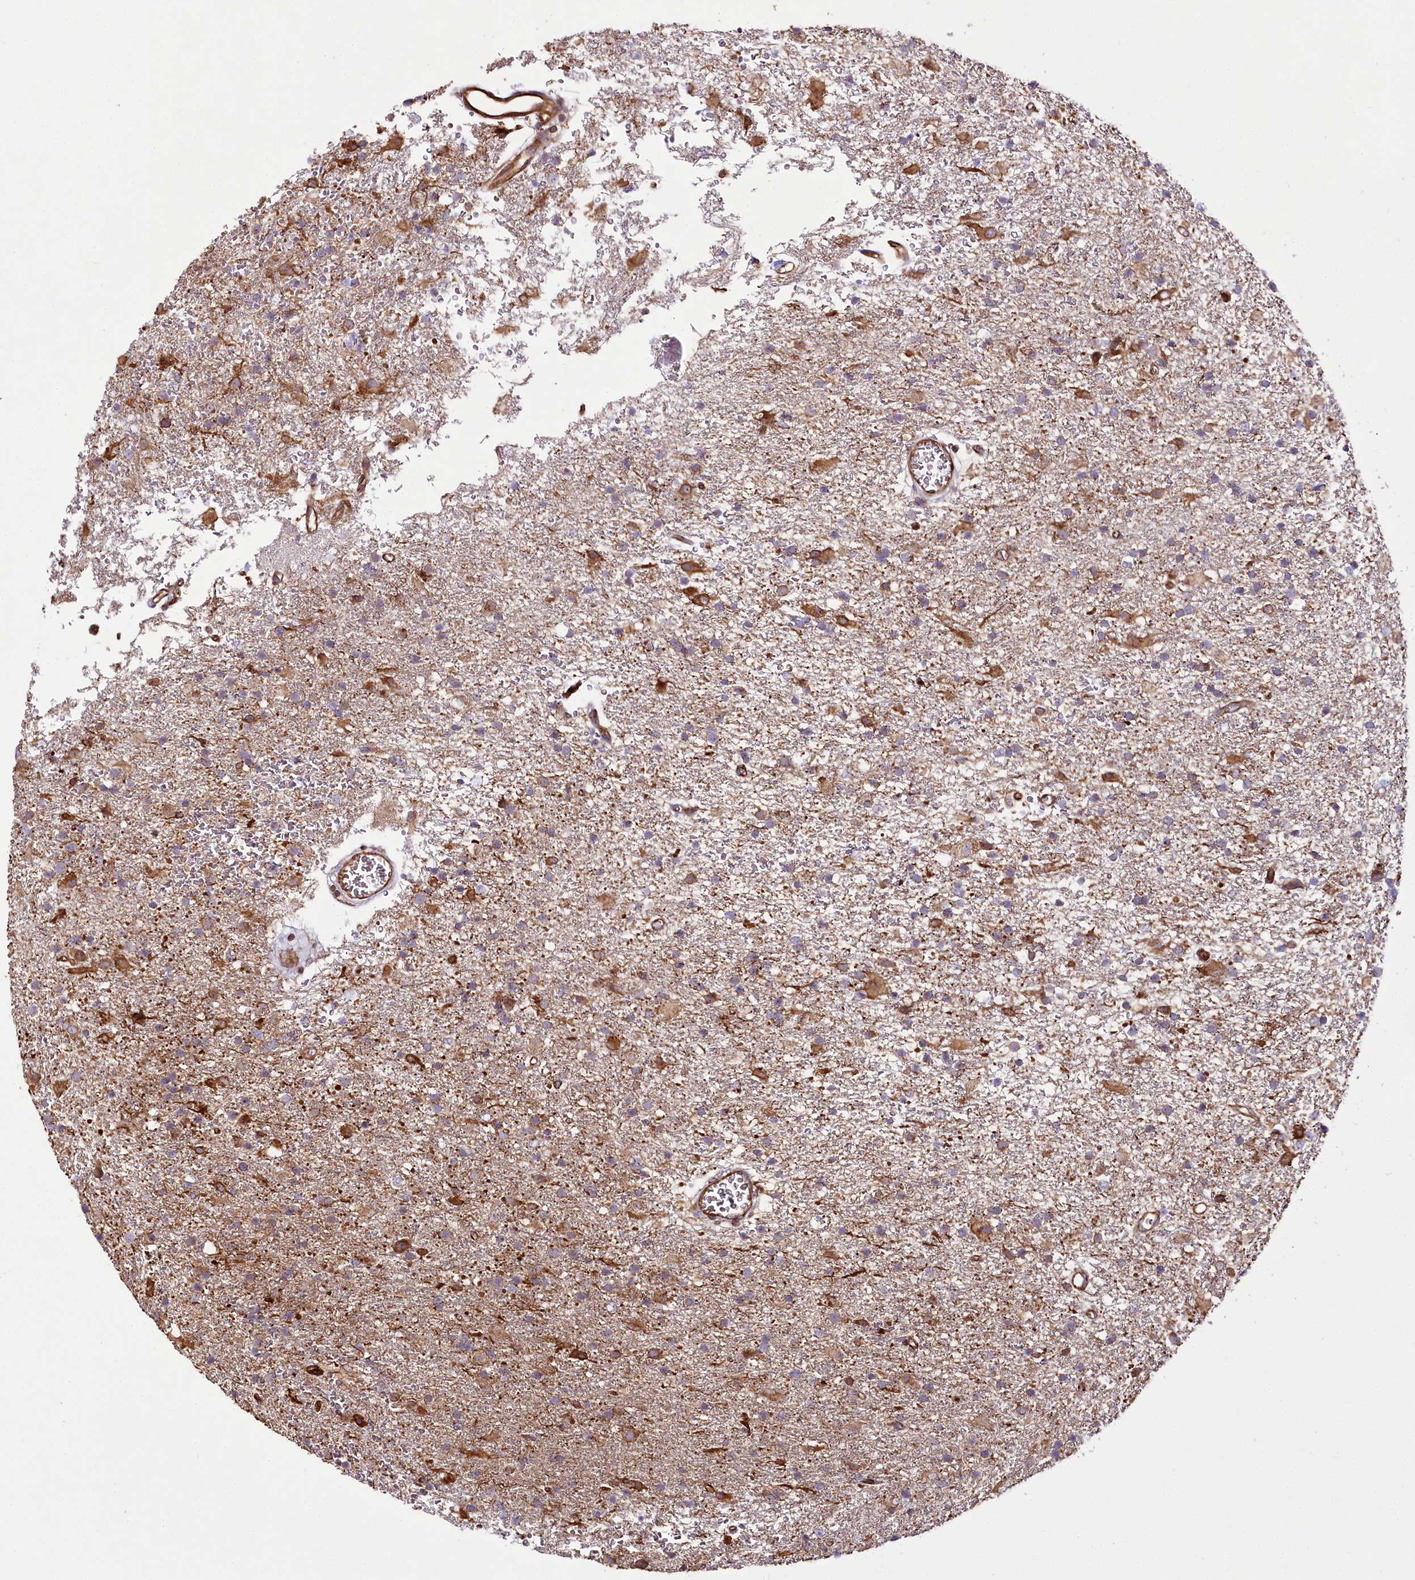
{"staining": {"intensity": "moderate", "quantity": "<25%", "location": "cytoplasmic/membranous"}, "tissue": "glioma", "cell_type": "Tumor cells", "image_type": "cancer", "snomed": [{"axis": "morphology", "description": "Glioma, malignant, Low grade"}, {"axis": "topography", "description": "Brain"}], "caption": "Moderate cytoplasmic/membranous staining is present in approximately <25% of tumor cells in glioma. The staining was performed using DAB (3,3'-diaminobenzidine) to visualize the protein expression in brown, while the nuclei were stained in blue with hematoxylin (Magnification: 20x).", "gene": "THUMPD3", "patient": {"sex": "male", "age": 65}}